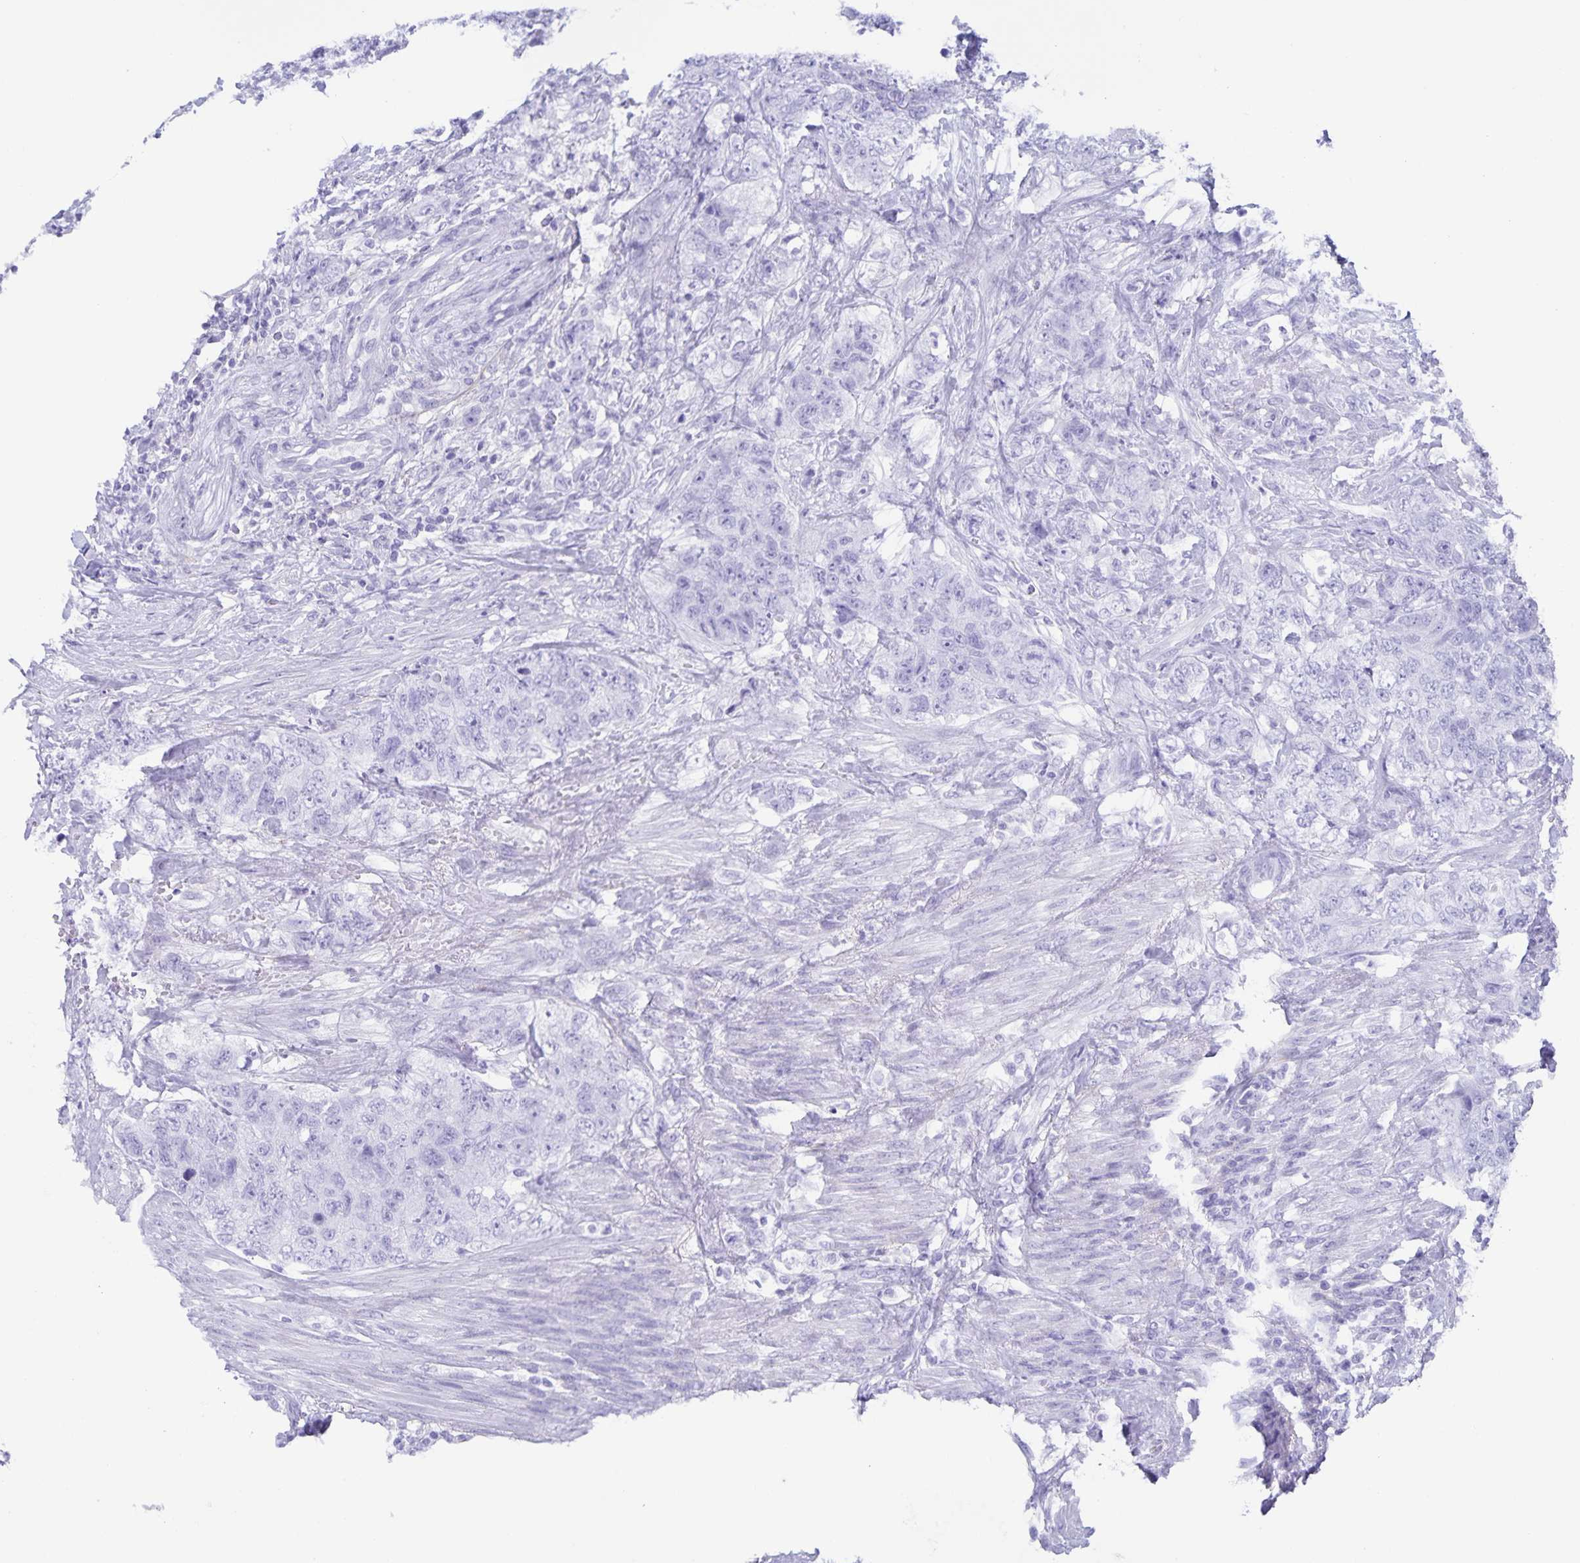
{"staining": {"intensity": "negative", "quantity": "none", "location": "none"}, "tissue": "urothelial cancer", "cell_type": "Tumor cells", "image_type": "cancer", "snomed": [{"axis": "morphology", "description": "Urothelial carcinoma, High grade"}, {"axis": "topography", "description": "Urinary bladder"}], "caption": "There is no significant positivity in tumor cells of high-grade urothelial carcinoma.", "gene": "AQP4", "patient": {"sex": "female", "age": 78}}